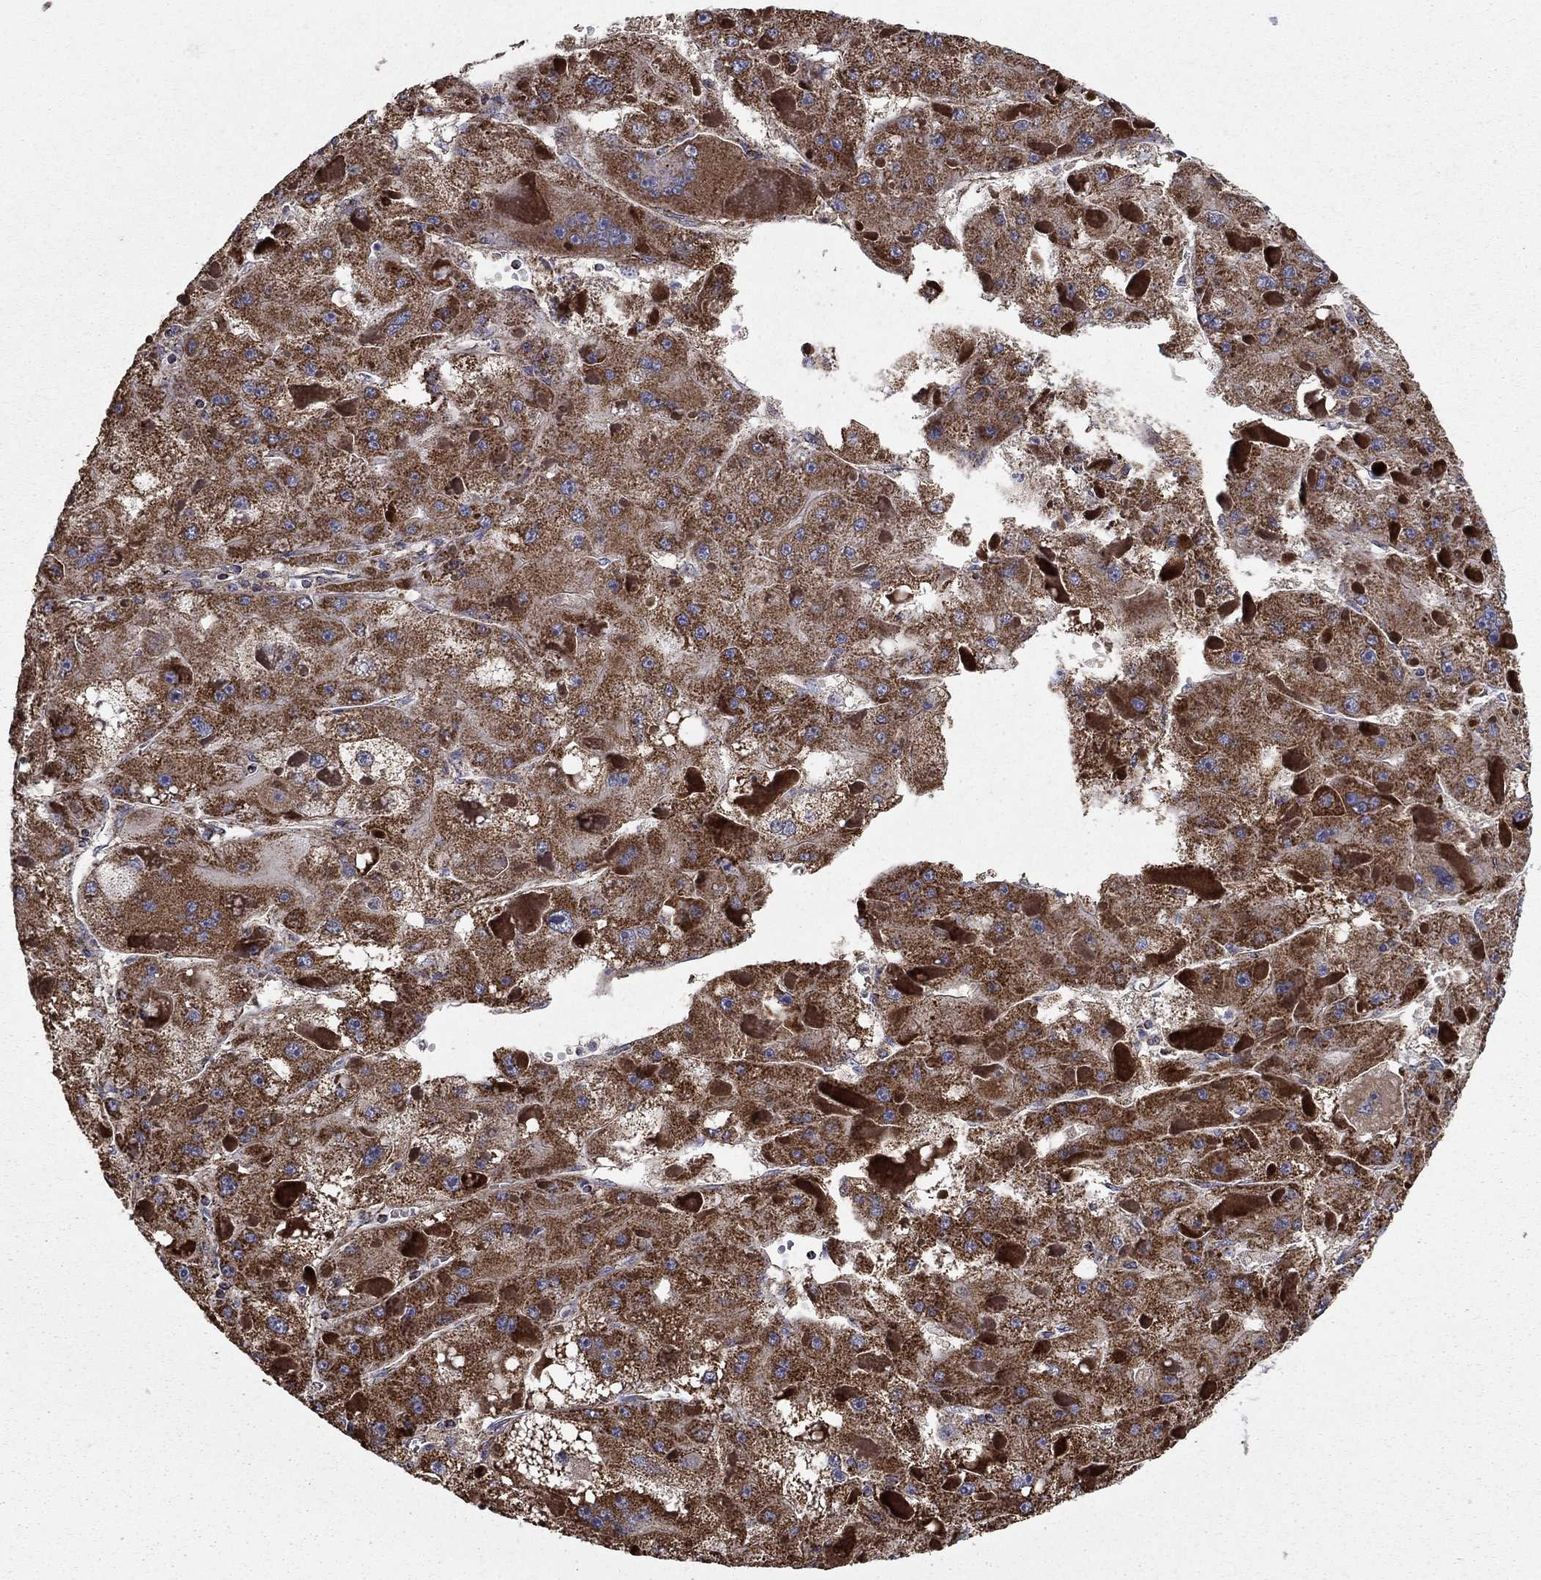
{"staining": {"intensity": "strong", "quantity": "25%-75%", "location": "cytoplasmic/membranous"}, "tissue": "liver cancer", "cell_type": "Tumor cells", "image_type": "cancer", "snomed": [{"axis": "morphology", "description": "Carcinoma, Hepatocellular, NOS"}, {"axis": "topography", "description": "Liver"}], "caption": "Liver cancer (hepatocellular carcinoma) stained with DAB IHC displays high levels of strong cytoplasmic/membranous expression in about 25%-75% of tumor cells.", "gene": "NDUFS8", "patient": {"sex": "female", "age": 73}}